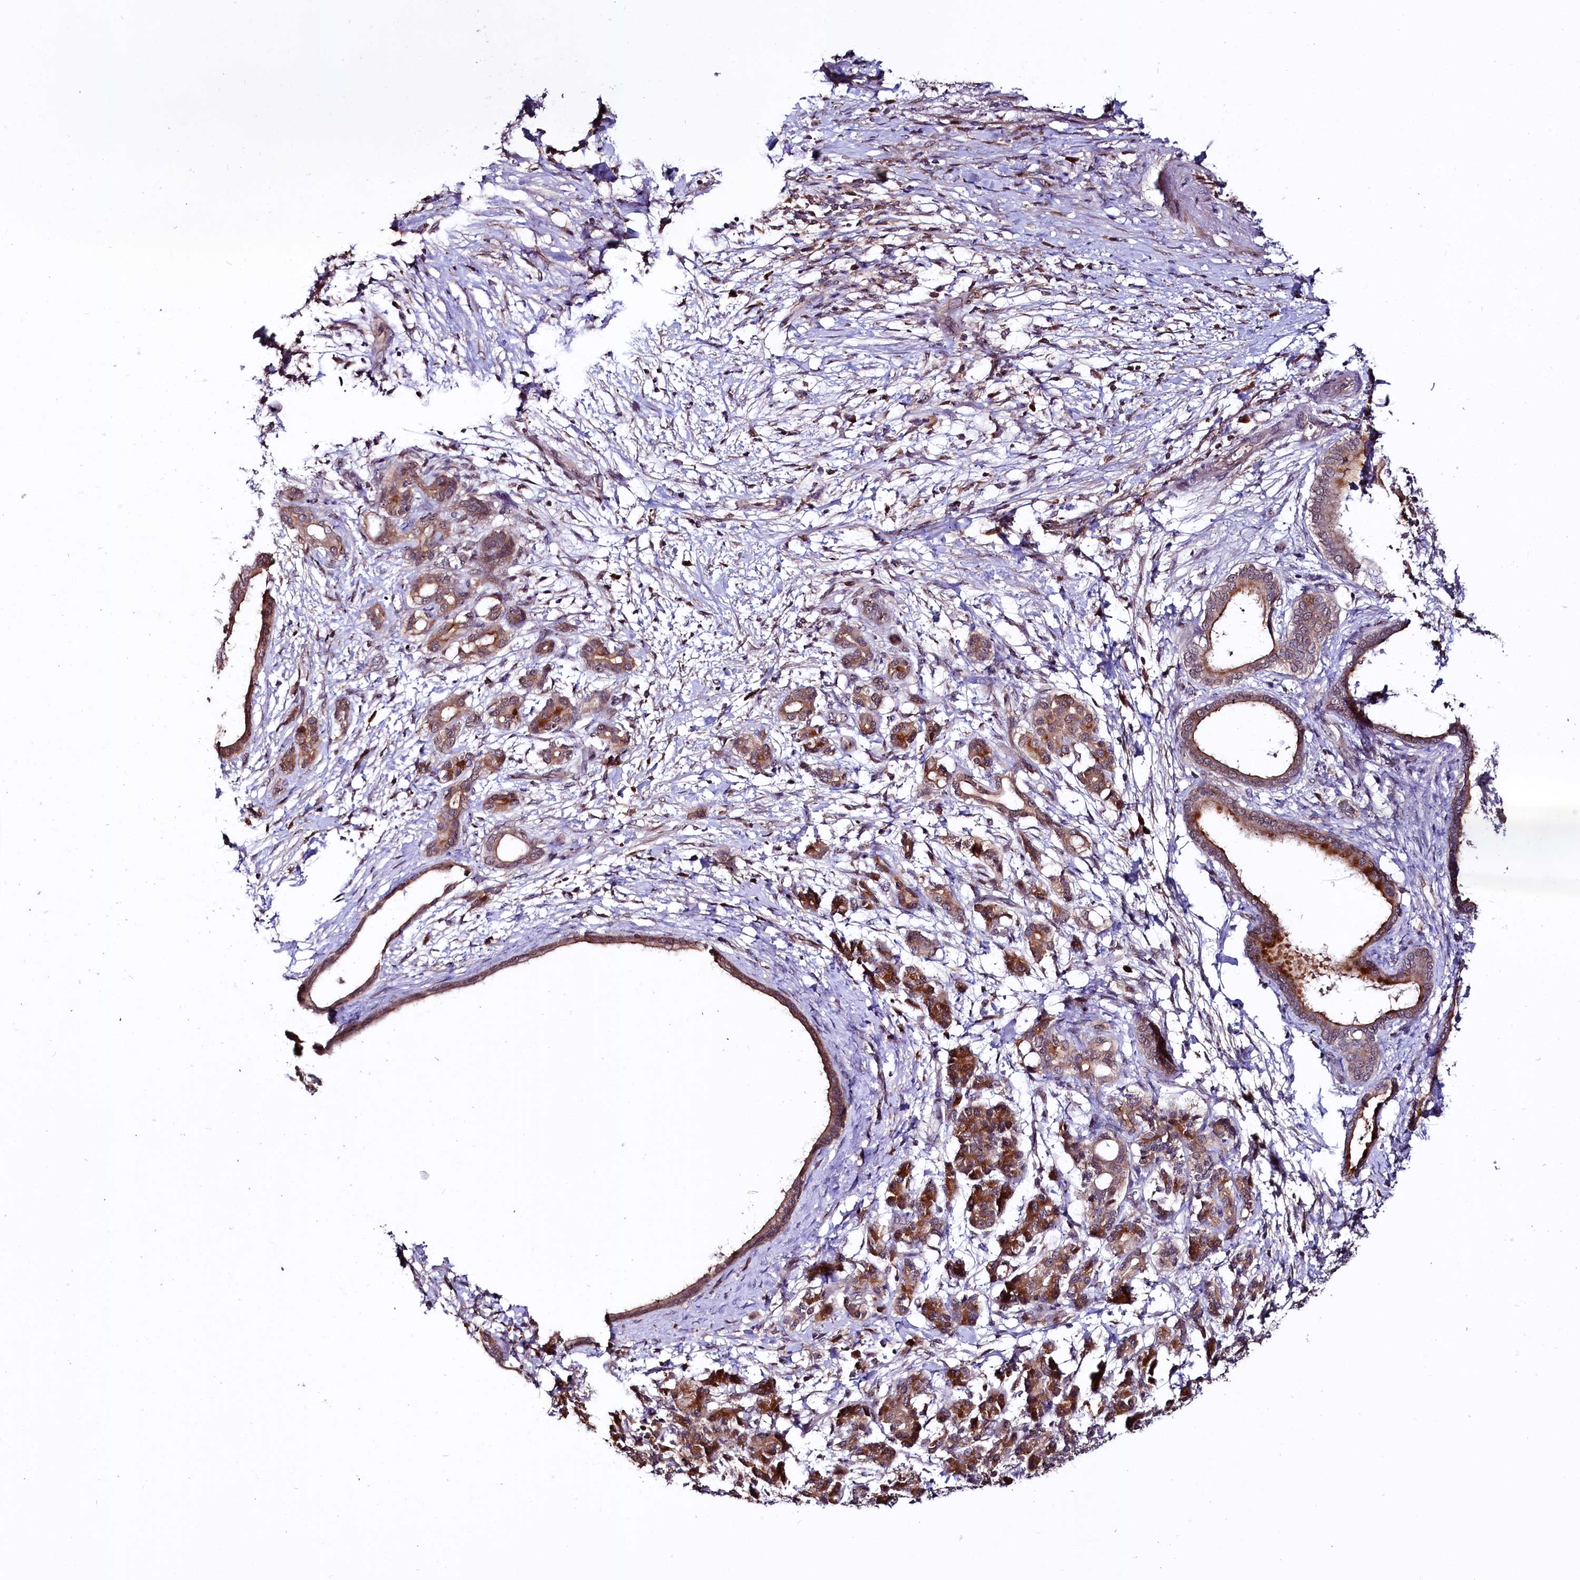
{"staining": {"intensity": "moderate", "quantity": "25%-75%", "location": "cytoplasmic/membranous"}, "tissue": "pancreatic cancer", "cell_type": "Tumor cells", "image_type": "cancer", "snomed": [{"axis": "morphology", "description": "Adenocarcinoma, NOS"}, {"axis": "topography", "description": "Pancreas"}], "caption": "Pancreatic cancer (adenocarcinoma) stained with immunohistochemistry demonstrates moderate cytoplasmic/membranous staining in about 25%-75% of tumor cells.", "gene": "UBE3A", "patient": {"sex": "female", "age": 55}}